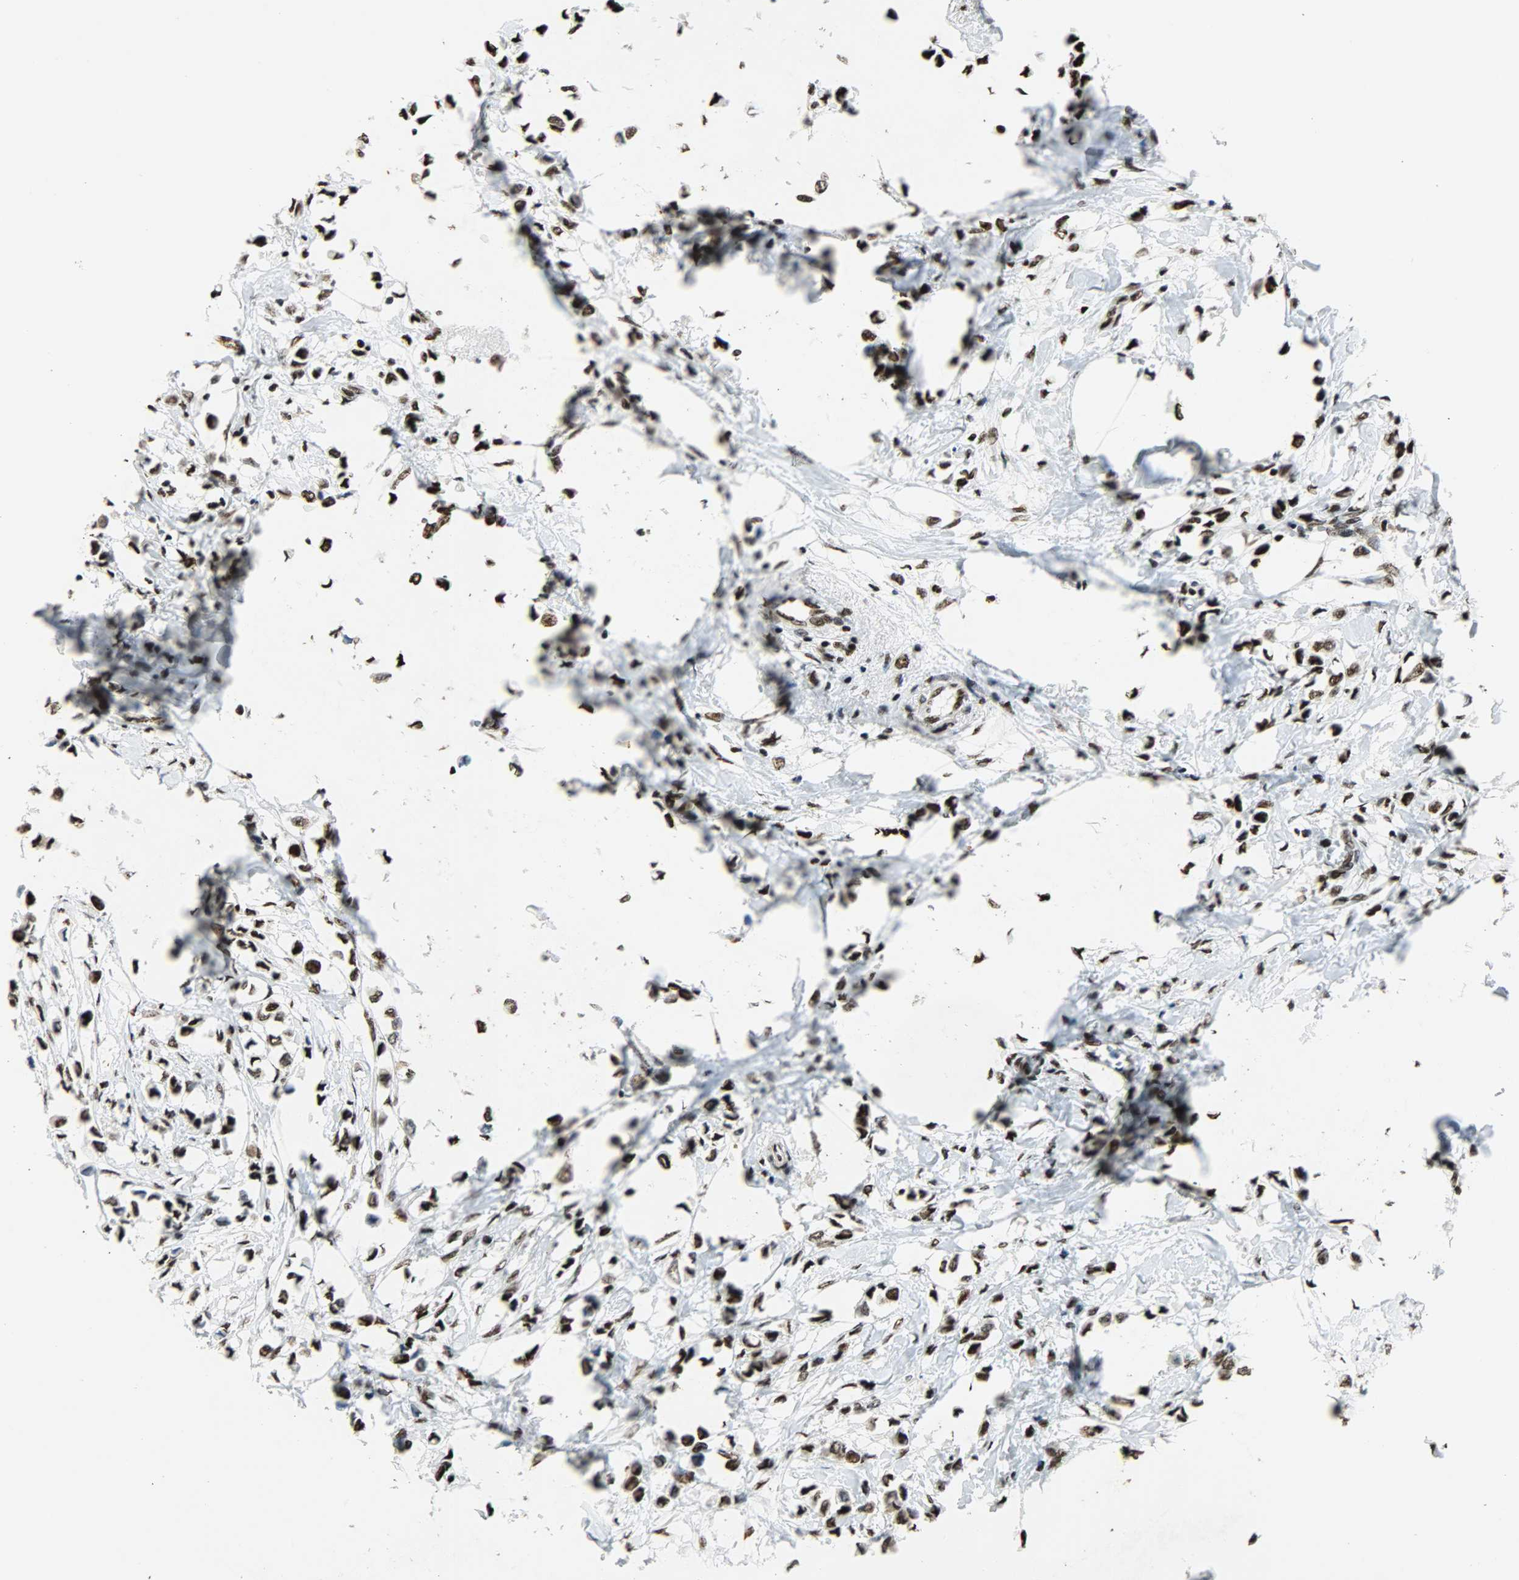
{"staining": {"intensity": "strong", "quantity": ">75%", "location": "nuclear"}, "tissue": "breast cancer", "cell_type": "Tumor cells", "image_type": "cancer", "snomed": [{"axis": "morphology", "description": "Lobular carcinoma"}, {"axis": "topography", "description": "Breast"}], "caption": "Brown immunohistochemical staining in human breast cancer (lobular carcinoma) displays strong nuclear expression in approximately >75% of tumor cells.", "gene": "SSB", "patient": {"sex": "female", "age": 51}}